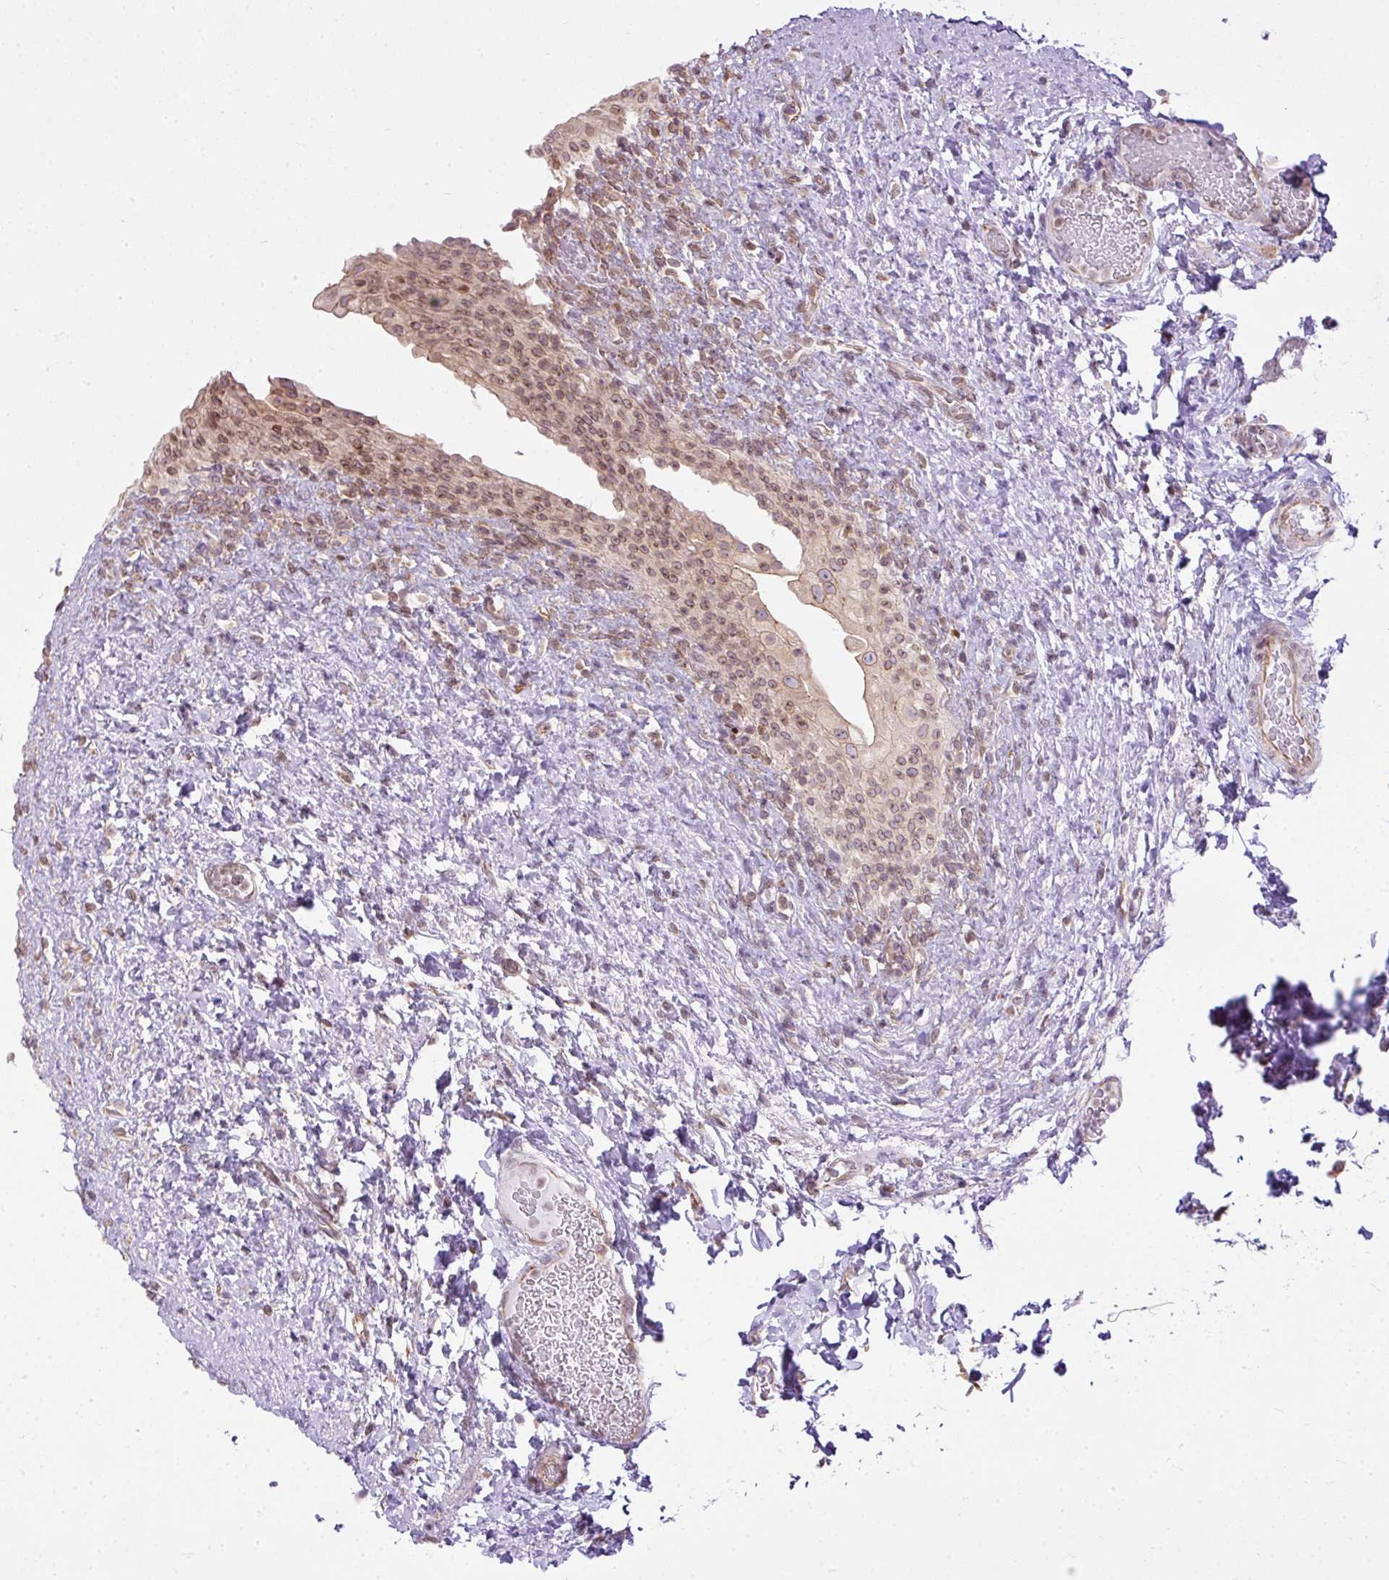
{"staining": {"intensity": "moderate", "quantity": ">75%", "location": "cytoplasmic/membranous,nuclear"}, "tissue": "urinary bladder", "cell_type": "Urothelial cells", "image_type": "normal", "snomed": [{"axis": "morphology", "description": "Normal tissue, NOS"}, {"axis": "topography", "description": "Urinary bladder"}], "caption": "Human urinary bladder stained for a protein (brown) reveals moderate cytoplasmic/membranous,nuclear positive staining in about >75% of urothelial cells.", "gene": "COX18", "patient": {"sex": "female", "age": 27}}